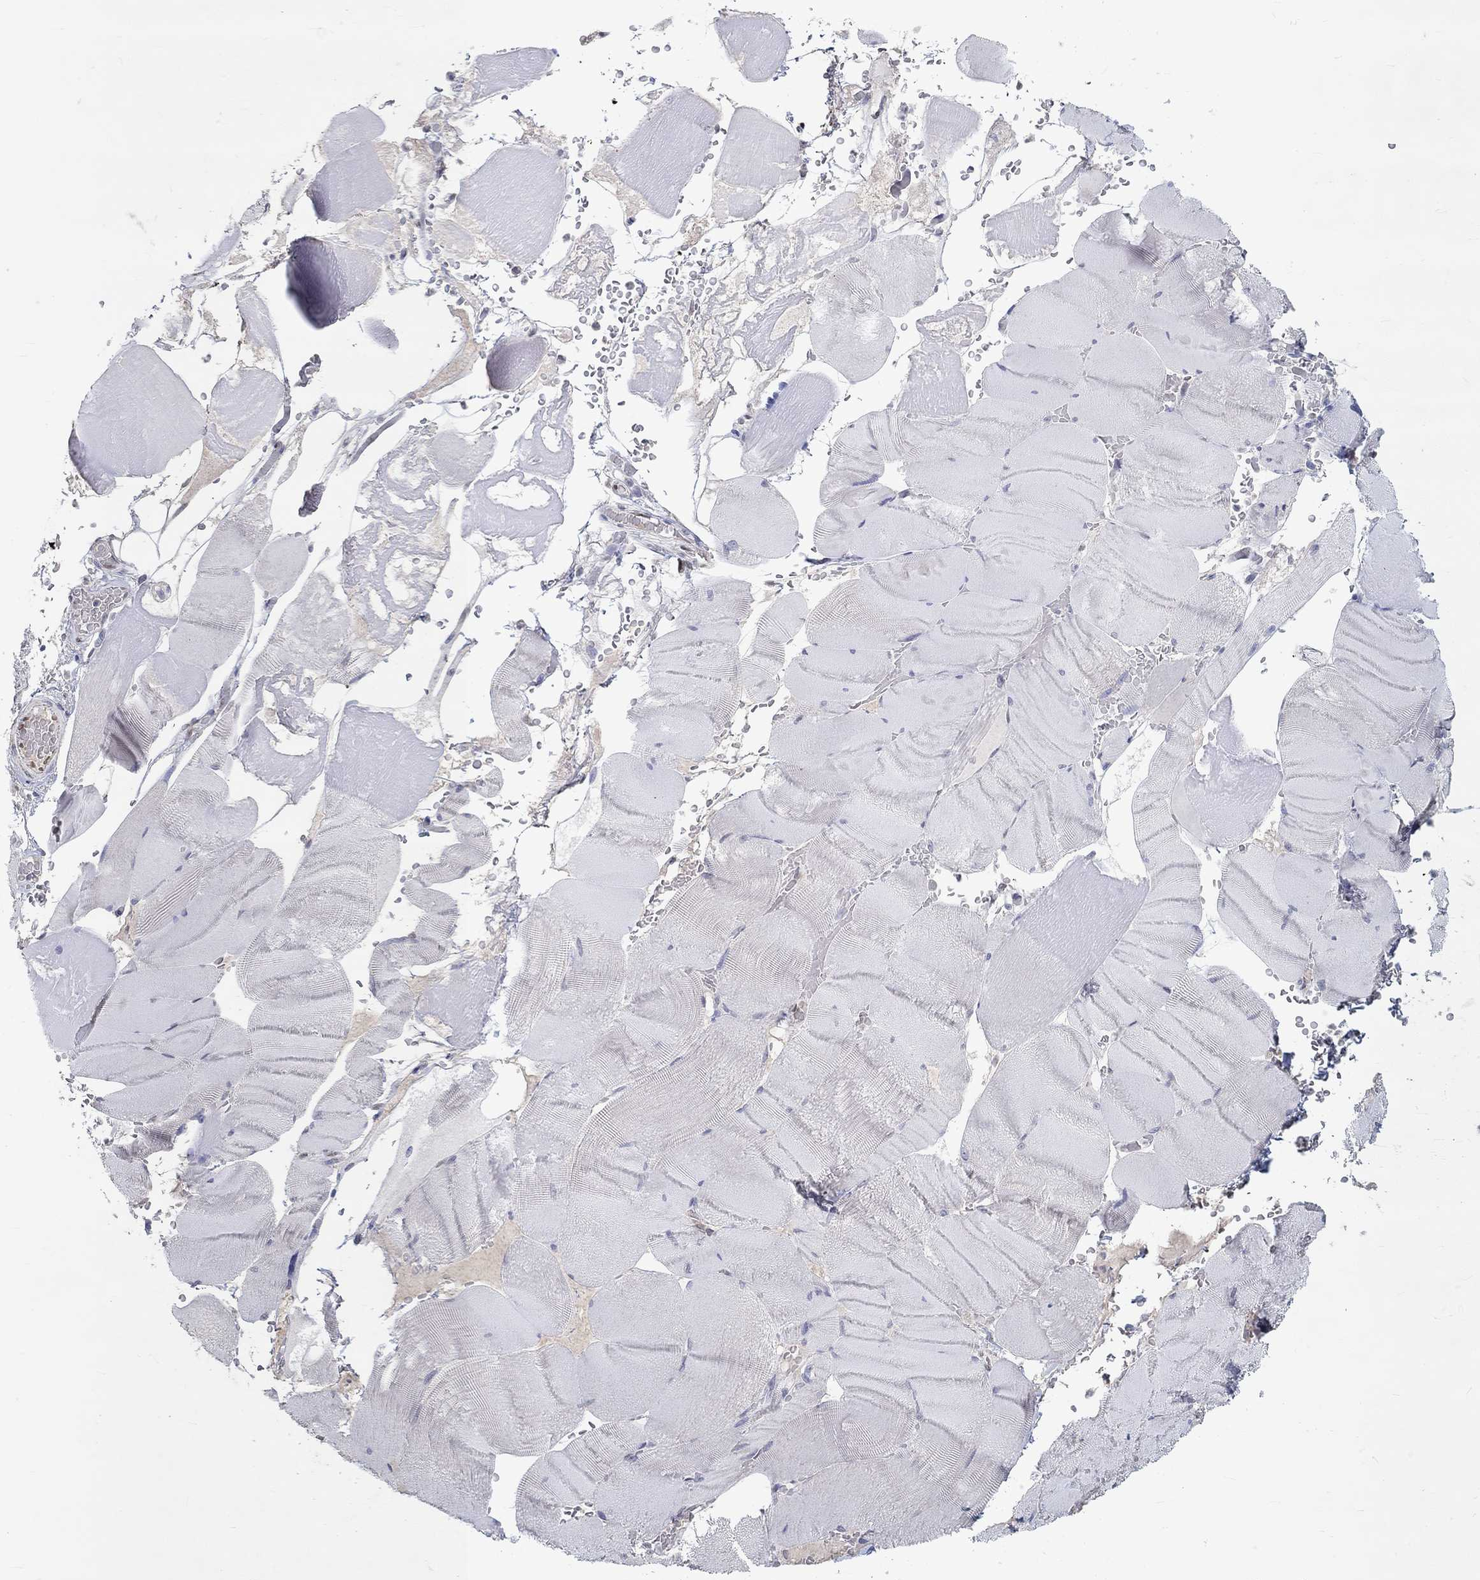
{"staining": {"intensity": "negative", "quantity": "none", "location": "none"}, "tissue": "skeletal muscle", "cell_type": "Myocytes", "image_type": "normal", "snomed": [{"axis": "morphology", "description": "Normal tissue, NOS"}, {"axis": "topography", "description": "Skeletal muscle"}], "caption": "Immunohistochemical staining of benign human skeletal muscle reveals no significant expression in myocytes. (DAB immunohistochemistry visualized using brightfield microscopy, high magnification).", "gene": "FGF2", "patient": {"sex": "male", "age": 56}}